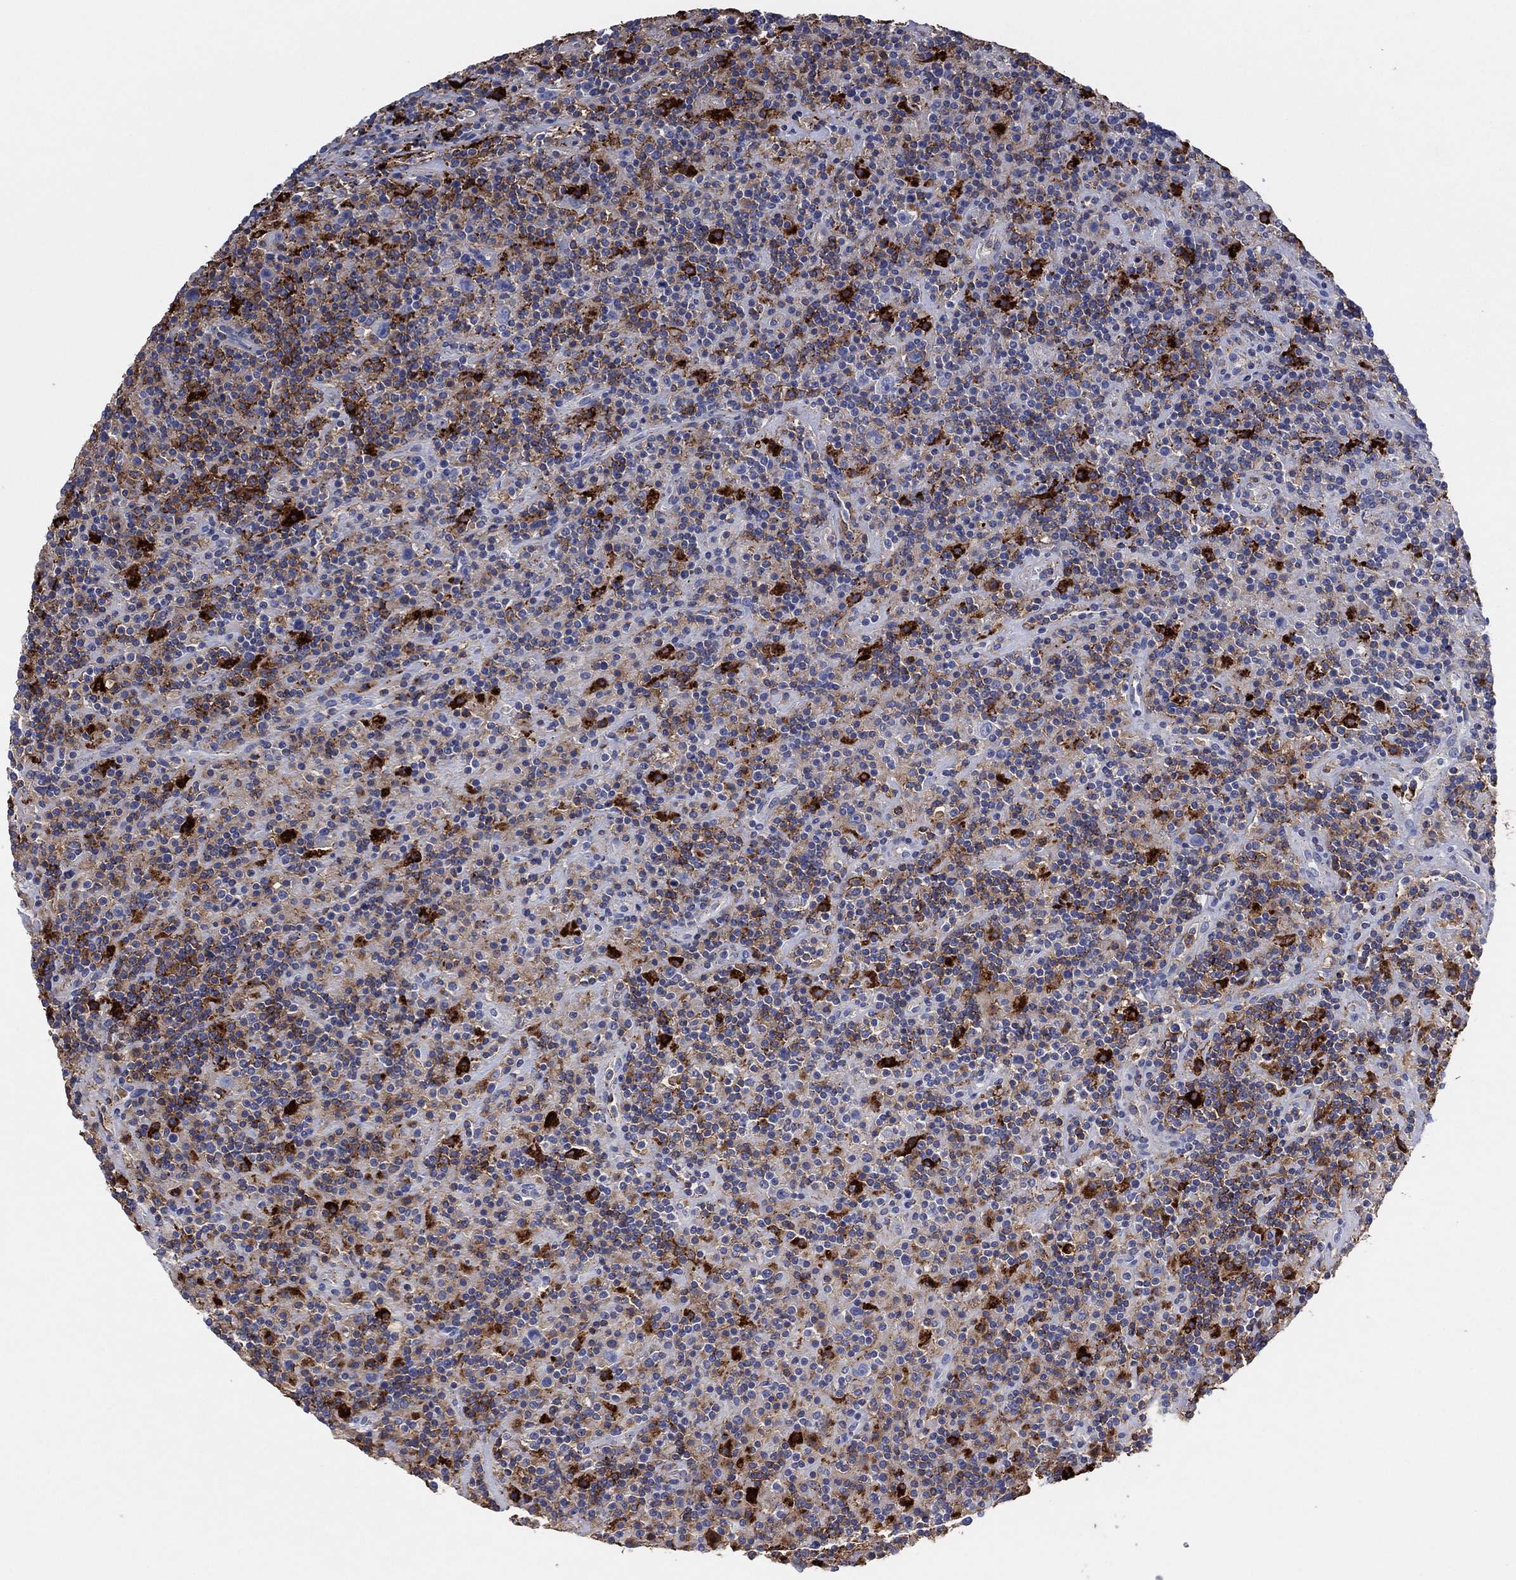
{"staining": {"intensity": "negative", "quantity": "none", "location": "none"}, "tissue": "lymphoma", "cell_type": "Tumor cells", "image_type": "cancer", "snomed": [{"axis": "morphology", "description": "Hodgkin's disease, NOS"}, {"axis": "topography", "description": "Lymph node"}], "caption": "An immunohistochemistry (IHC) photomicrograph of Hodgkin's disease is shown. There is no staining in tumor cells of Hodgkin's disease.", "gene": "PLAC8", "patient": {"sex": "male", "age": 70}}